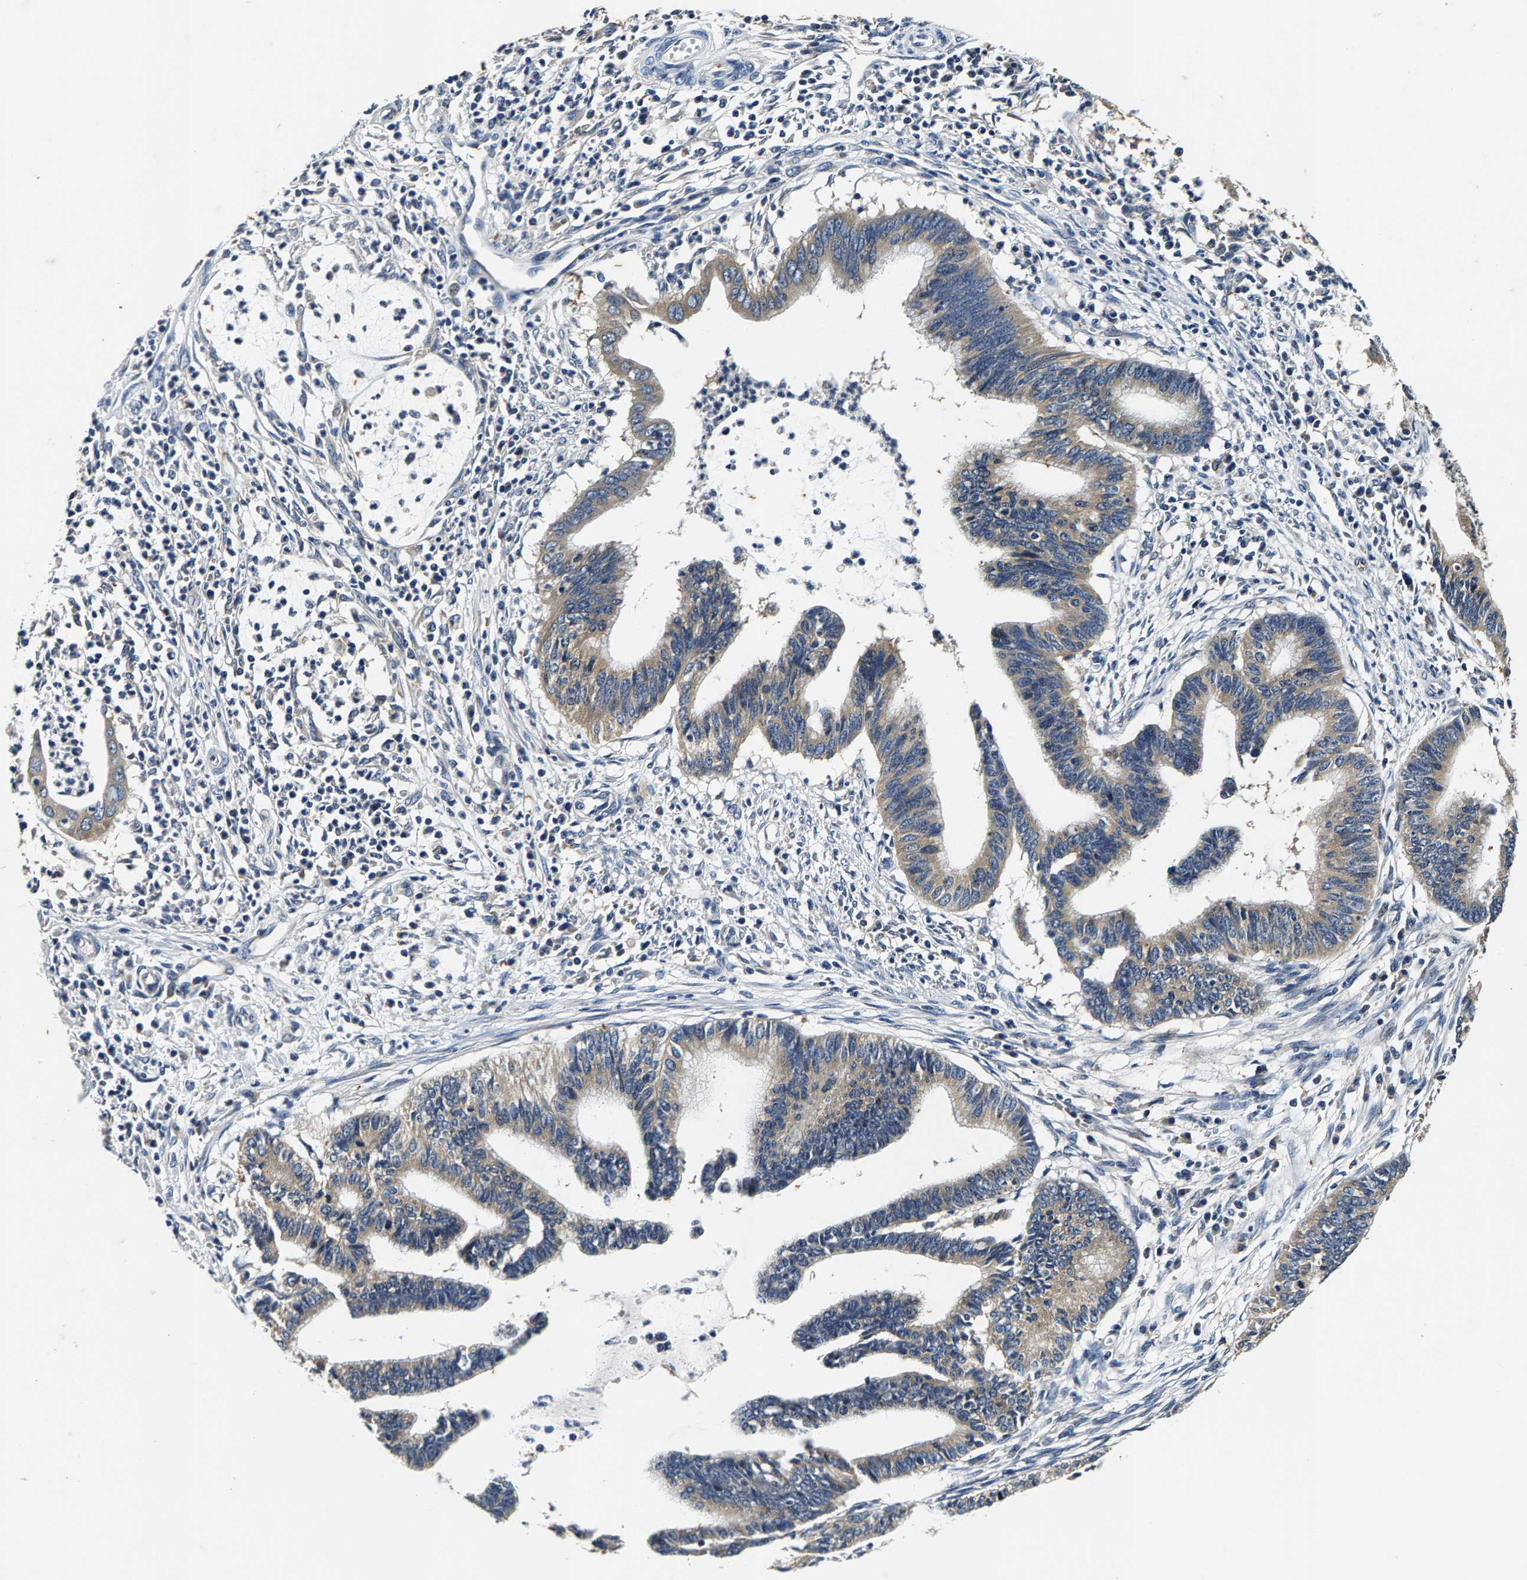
{"staining": {"intensity": "weak", "quantity": ">75%", "location": "cytoplasmic/membranous"}, "tissue": "cervical cancer", "cell_type": "Tumor cells", "image_type": "cancer", "snomed": [{"axis": "morphology", "description": "Adenocarcinoma, NOS"}, {"axis": "topography", "description": "Cervix"}], "caption": "Immunohistochemistry histopathology image of human cervical cancer stained for a protein (brown), which shows low levels of weak cytoplasmic/membranous positivity in about >75% of tumor cells.", "gene": "PI4KB", "patient": {"sex": "female", "age": 36}}